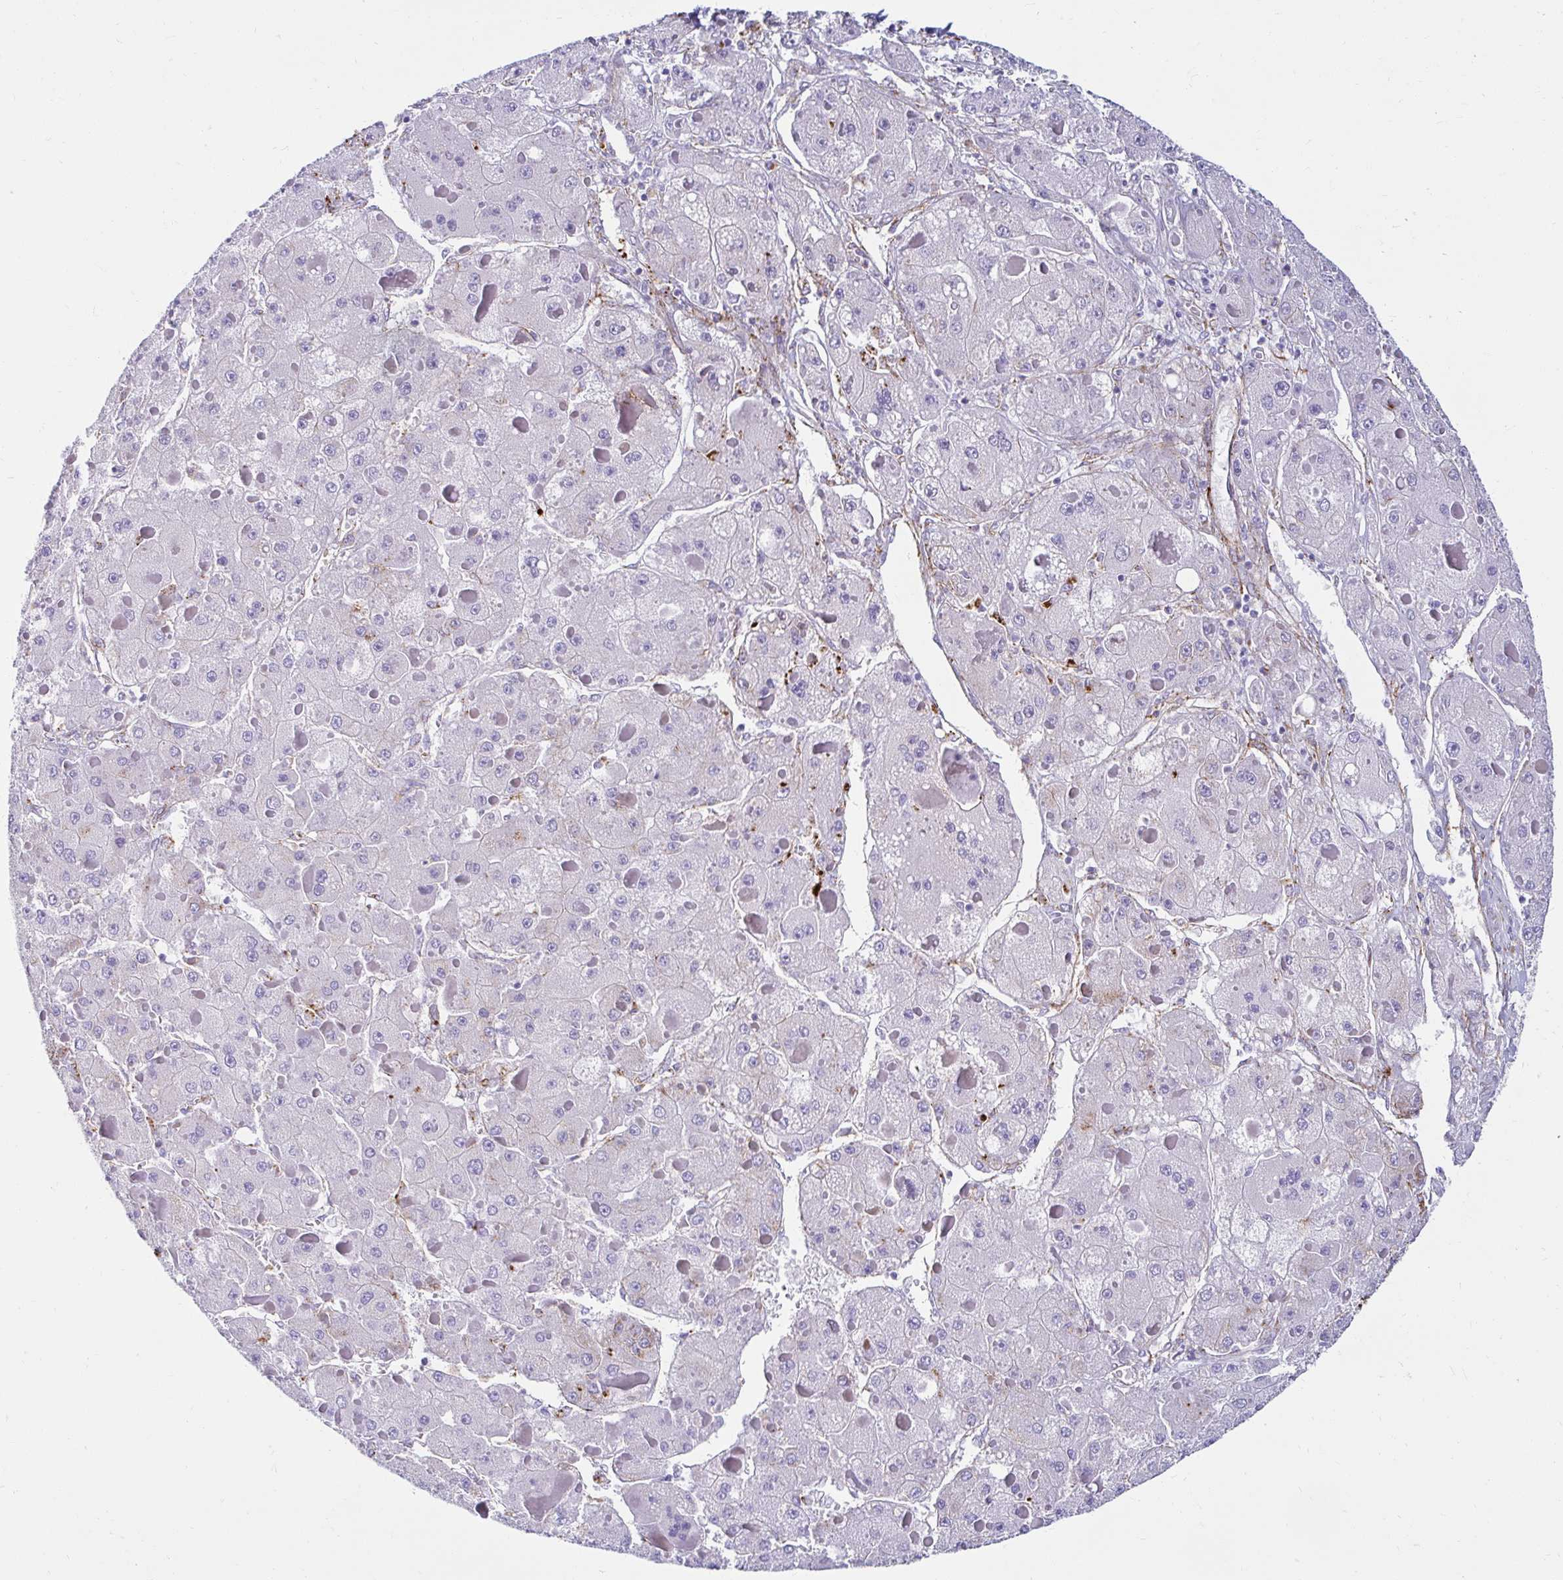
{"staining": {"intensity": "negative", "quantity": "none", "location": "none"}, "tissue": "liver cancer", "cell_type": "Tumor cells", "image_type": "cancer", "snomed": [{"axis": "morphology", "description": "Carcinoma, Hepatocellular, NOS"}, {"axis": "topography", "description": "Liver"}], "caption": "Human hepatocellular carcinoma (liver) stained for a protein using immunohistochemistry (IHC) reveals no staining in tumor cells.", "gene": "ANKRD62", "patient": {"sex": "female", "age": 73}}